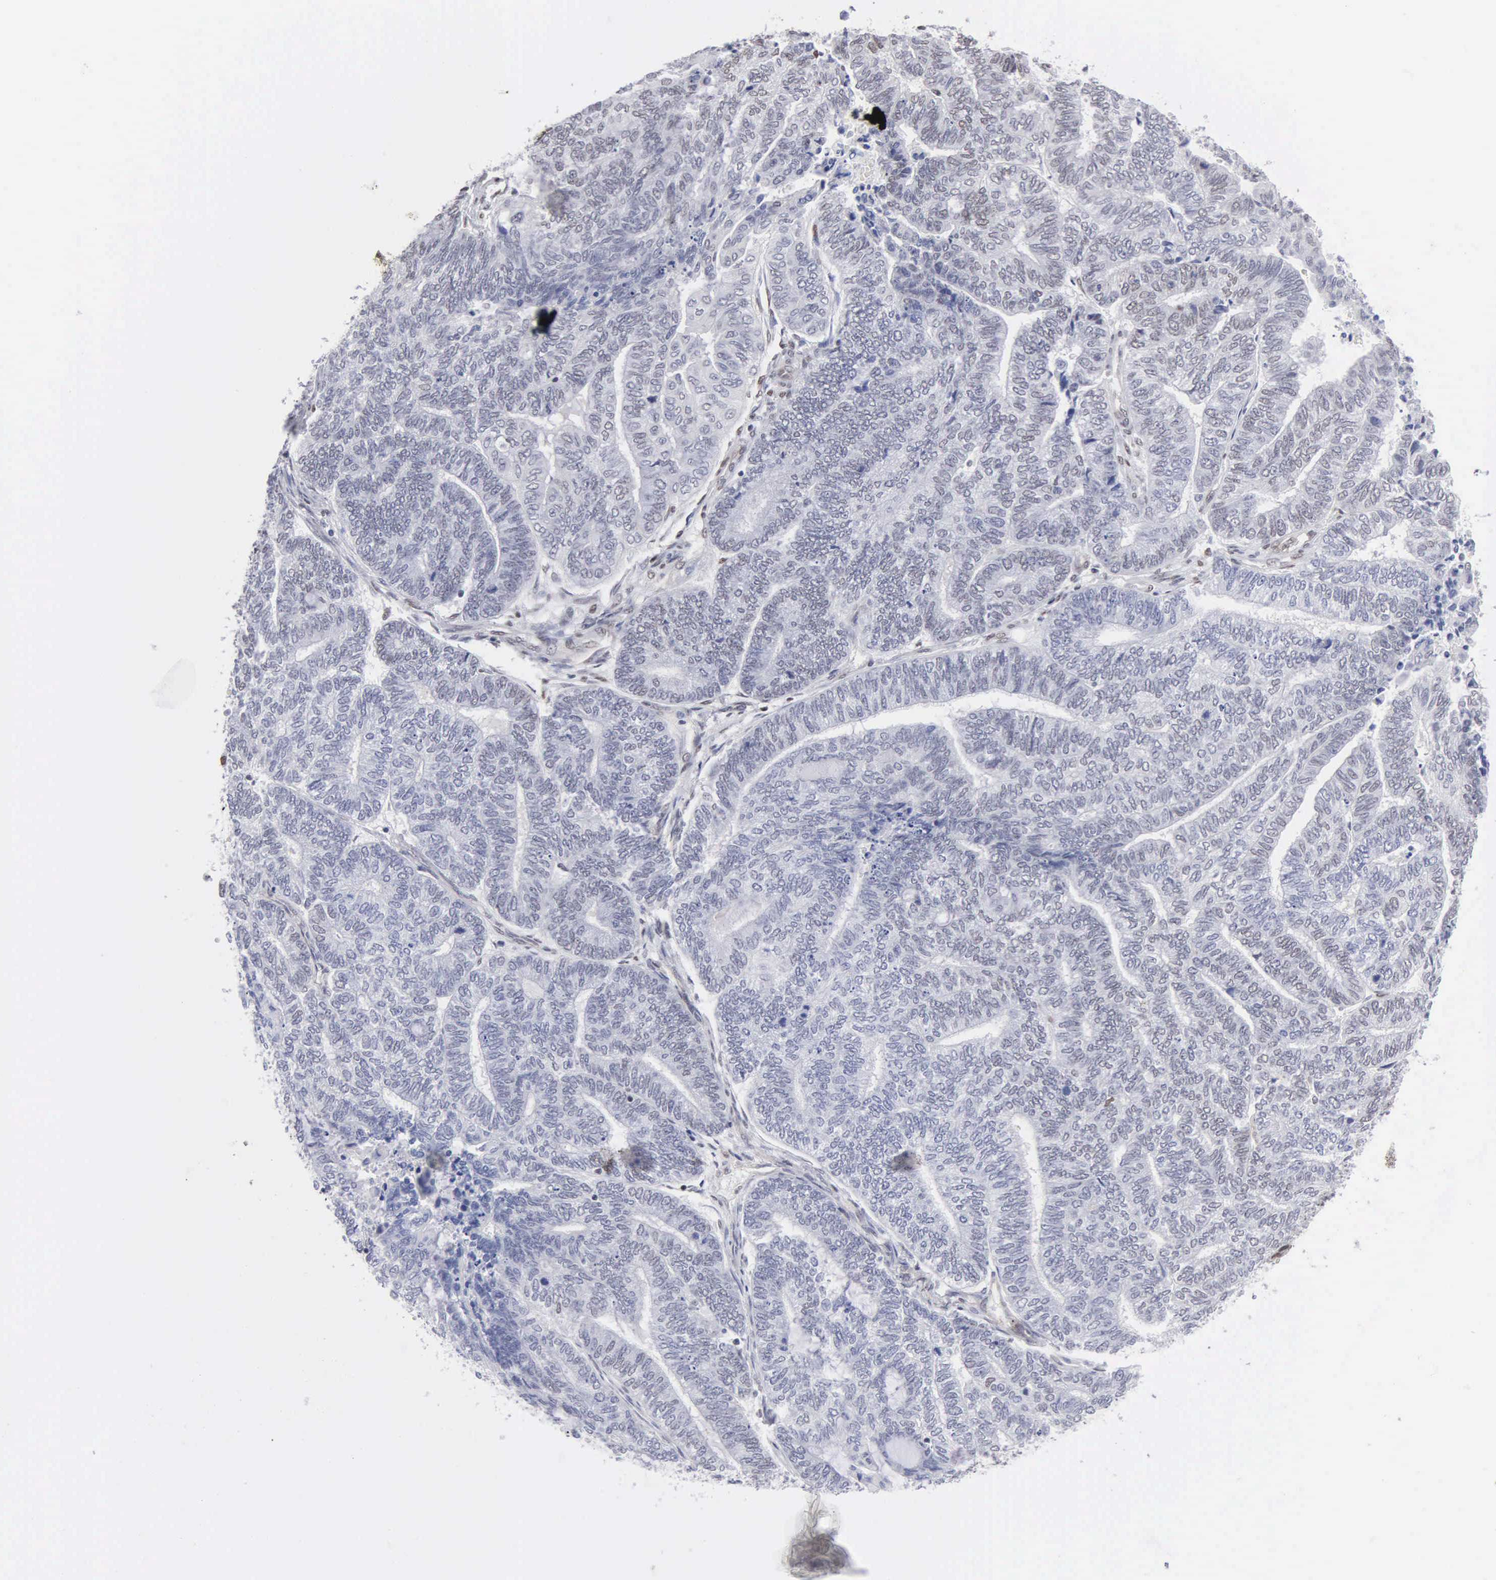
{"staining": {"intensity": "negative", "quantity": "none", "location": "none"}, "tissue": "endometrial cancer", "cell_type": "Tumor cells", "image_type": "cancer", "snomed": [{"axis": "morphology", "description": "Adenocarcinoma, NOS"}, {"axis": "topography", "description": "Uterus"}, {"axis": "topography", "description": "Endometrium"}], "caption": "Adenocarcinoma (endometrial) stained for a protein using IHC shows no positivity tumor cells.", "gene": "CCNG1", "patient": {"sex": "female", "age": 70}}